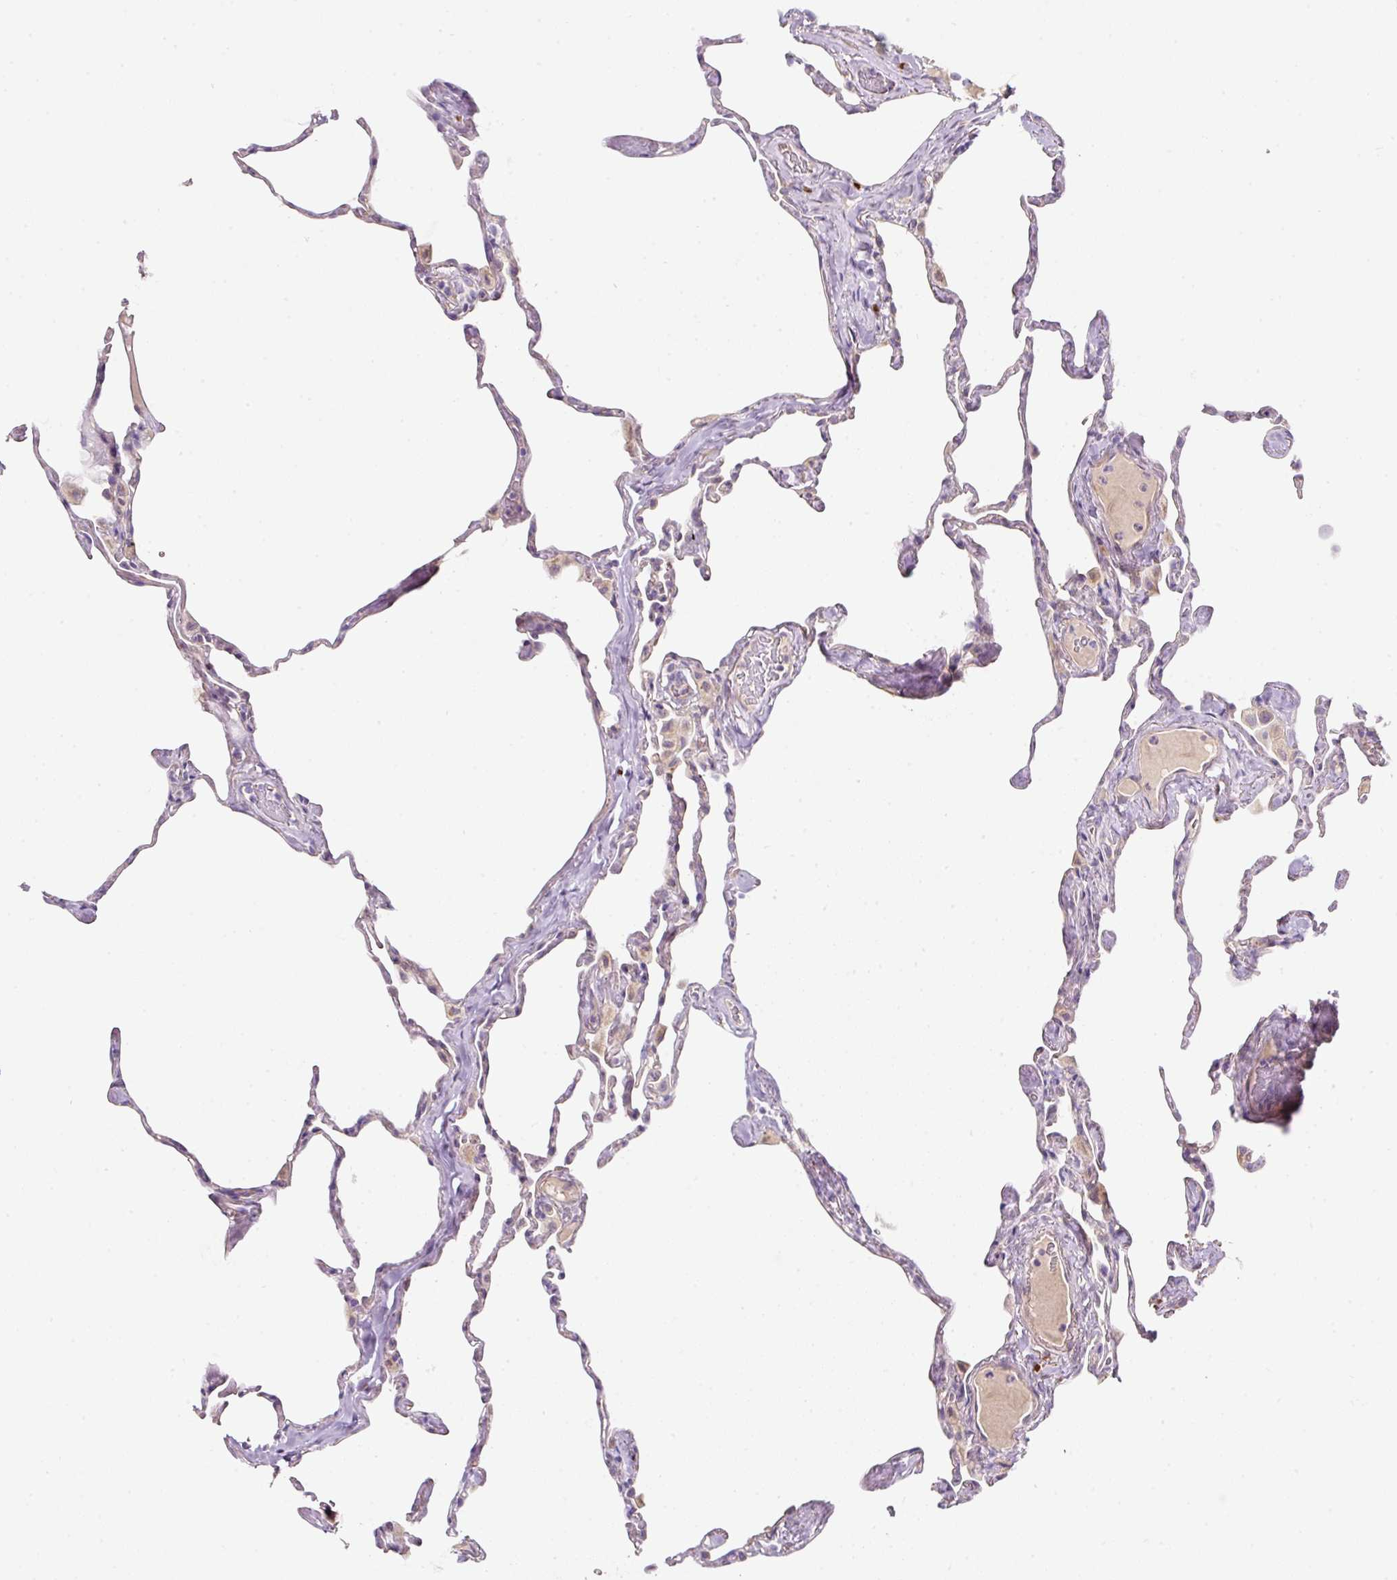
{"staining": {"intensity": "weak", "quantity": "<25%", "location": "cytoplasmic/membranous"}, "tissue": "lung", "cell_type": "Alveolar cells", "image_type": "normal", "snomed": [{"axis": "morphology", "description": "Normal tissue, NOS"}, {"axis": "topography", "description": "Lung"}], "caption": "High magnification brightfield microscopy of unremarkable lung stained with DAB (3,3'-diaminobenzidine) (brown) and counterstained with hematoxylin (blue): alveolar cells show no significant expression.", "gene": "NBPF11", "patient": {"sex": "male", "age": 65}}